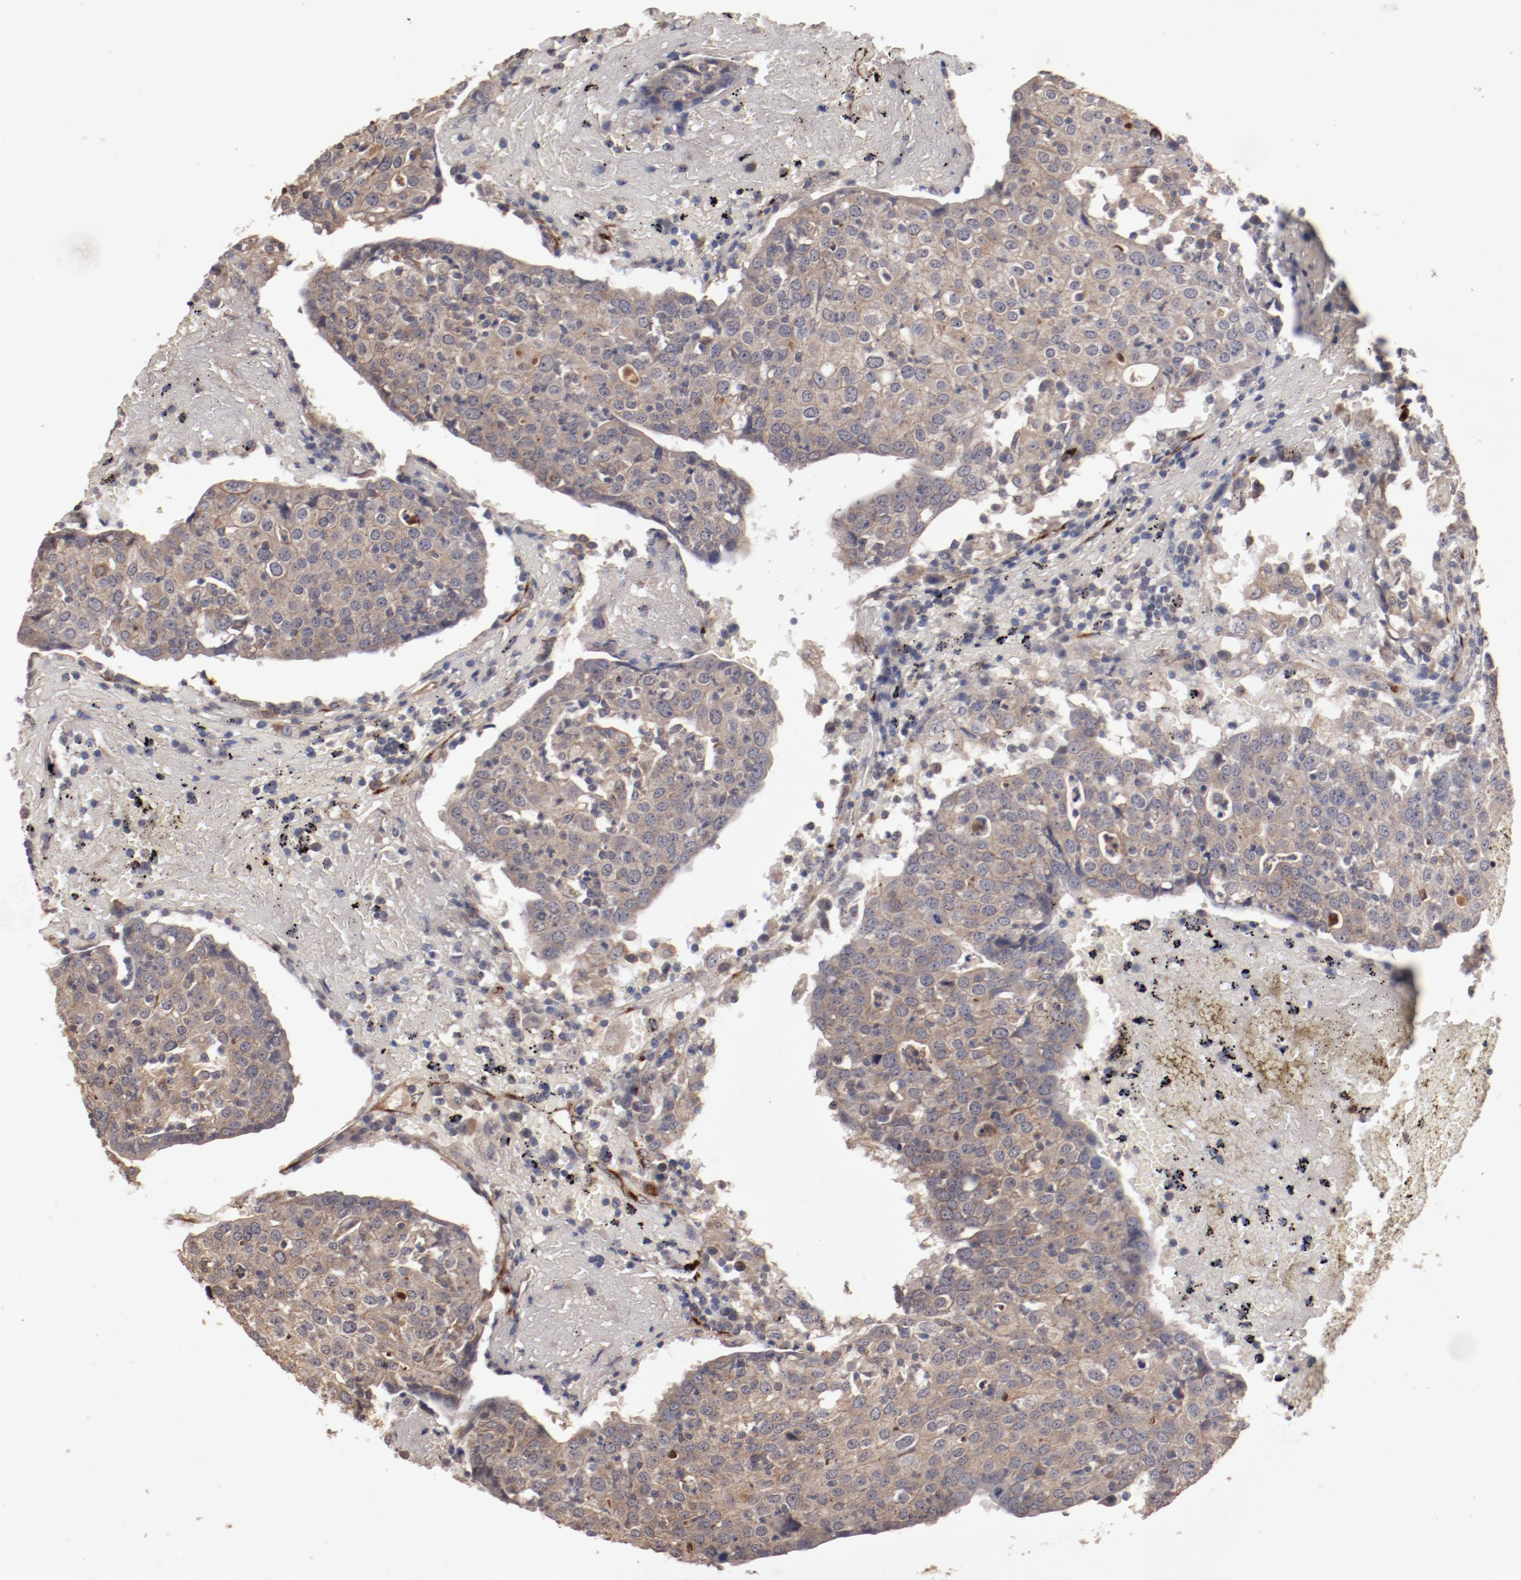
{"staining": {"intensity": "moderate", "quantity": ">75%", "location": "cytoplasmic/membranous"}, "tissue": "head and neck cancer", "cell_type": "Tumor cells", "image_type": "cancer", "snomed": [{"axis": "morphology", "description": "Adenocarcinoma, NOS"}, {"axis": "topography", "description": "Salivary gland"}, {"axis": "topography", "description": "Head-Neck"}], "caption": "There is medium levels of moderate cytoplasmic/membranous expression in tumor cells of head and neck adenocarcinoma, as demonstrated by immunohistochemical staining (brown color).", "gene": "DIPK2B", "patient": {"sex": "female", "age": 65}}